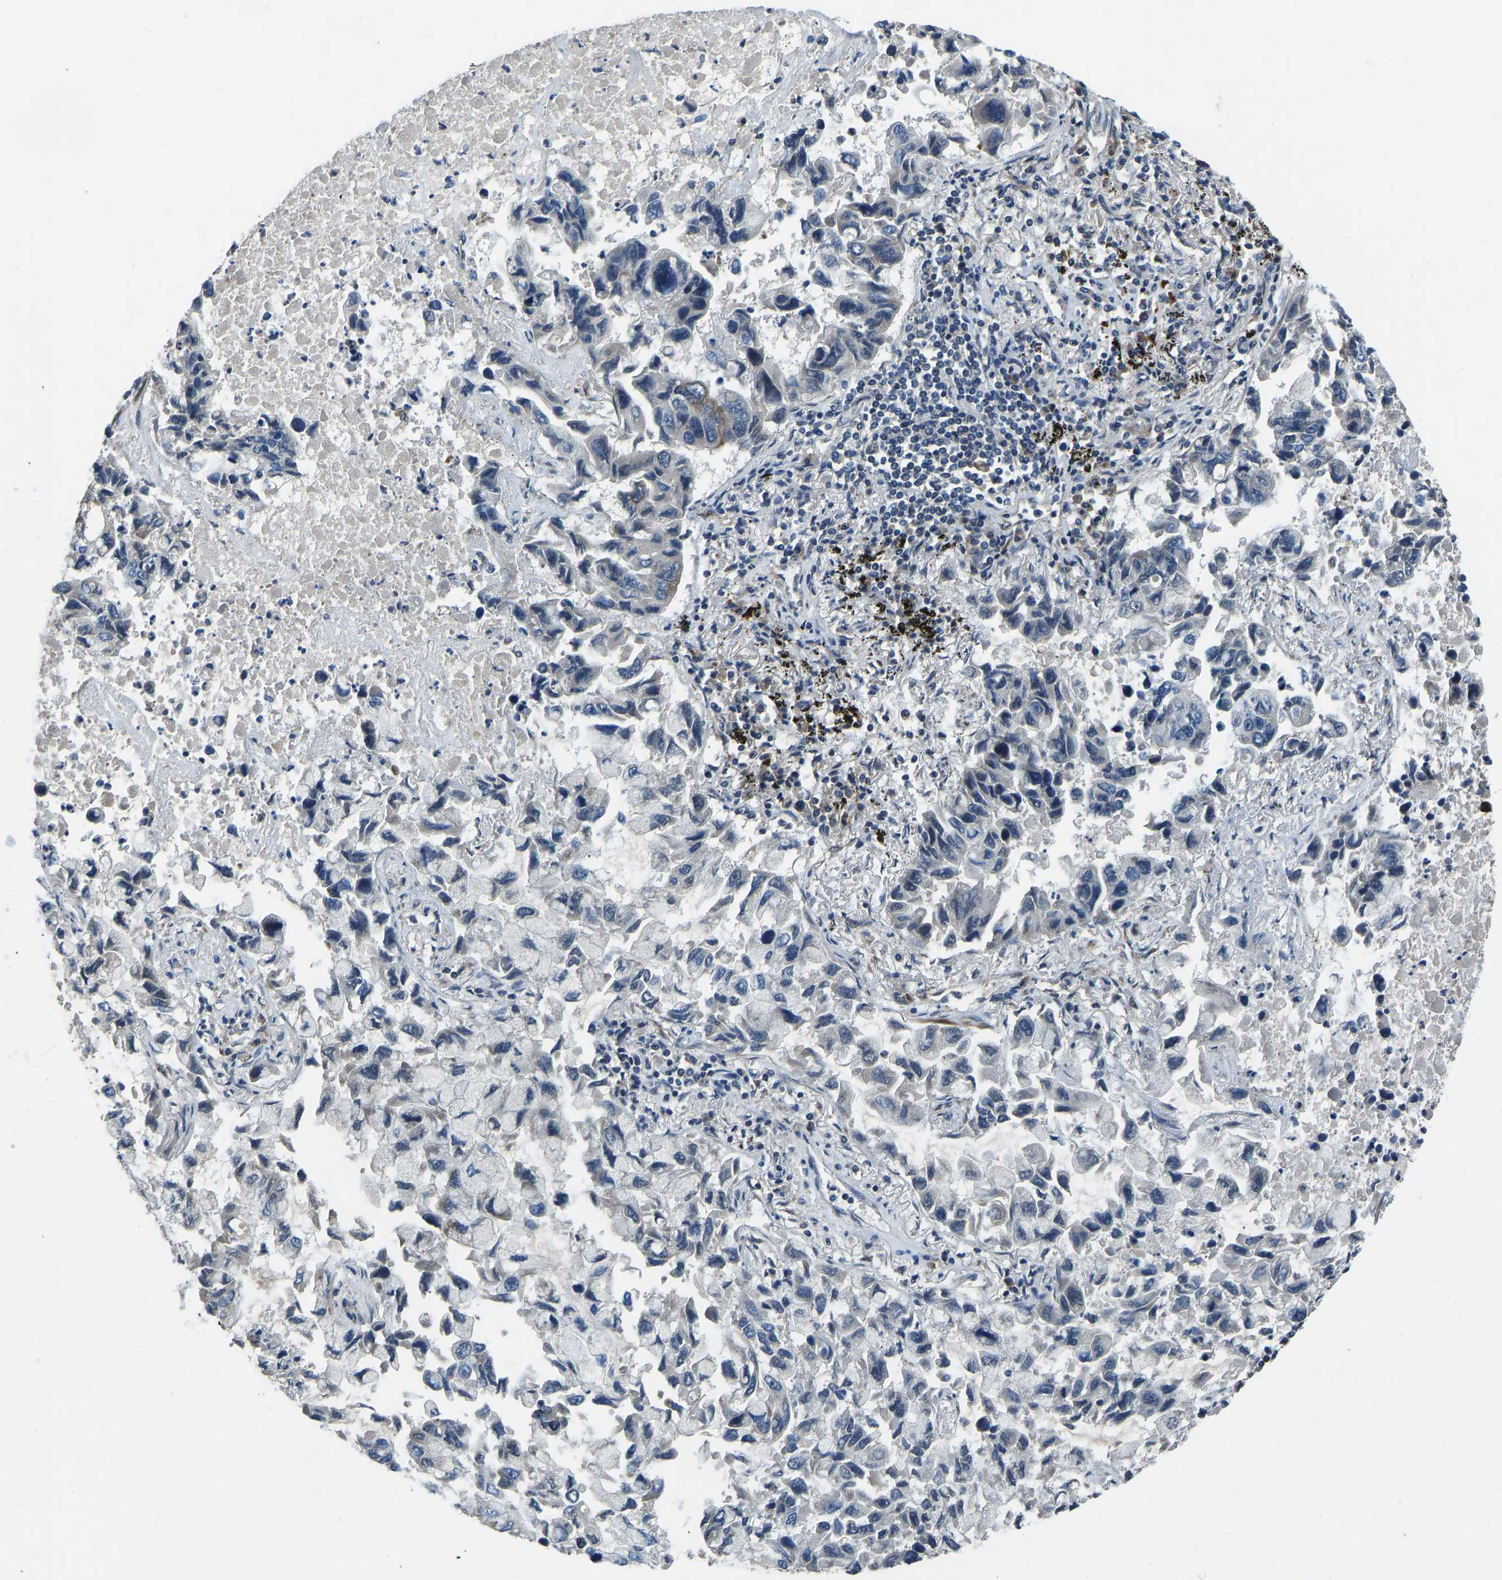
{"staining": {"intensity": "negative", "quantity": "none", "location": "none"}, "tissue": "lung cancer", "cell_type": "Tumor cells", "image_type": "cancer", "snomed": [{"axis": "morphology", "description": "Adenocarcinoma, NOS"}, {"axis": "topography", "description": "Lung"}], "caption": "IHC image of human lung cancer (adenocarcinoma) stained for a protein (brown), which shows no staining in tumor cells.", "gene": "RLIM", "patient": {"sex": "male", "age": 64}}